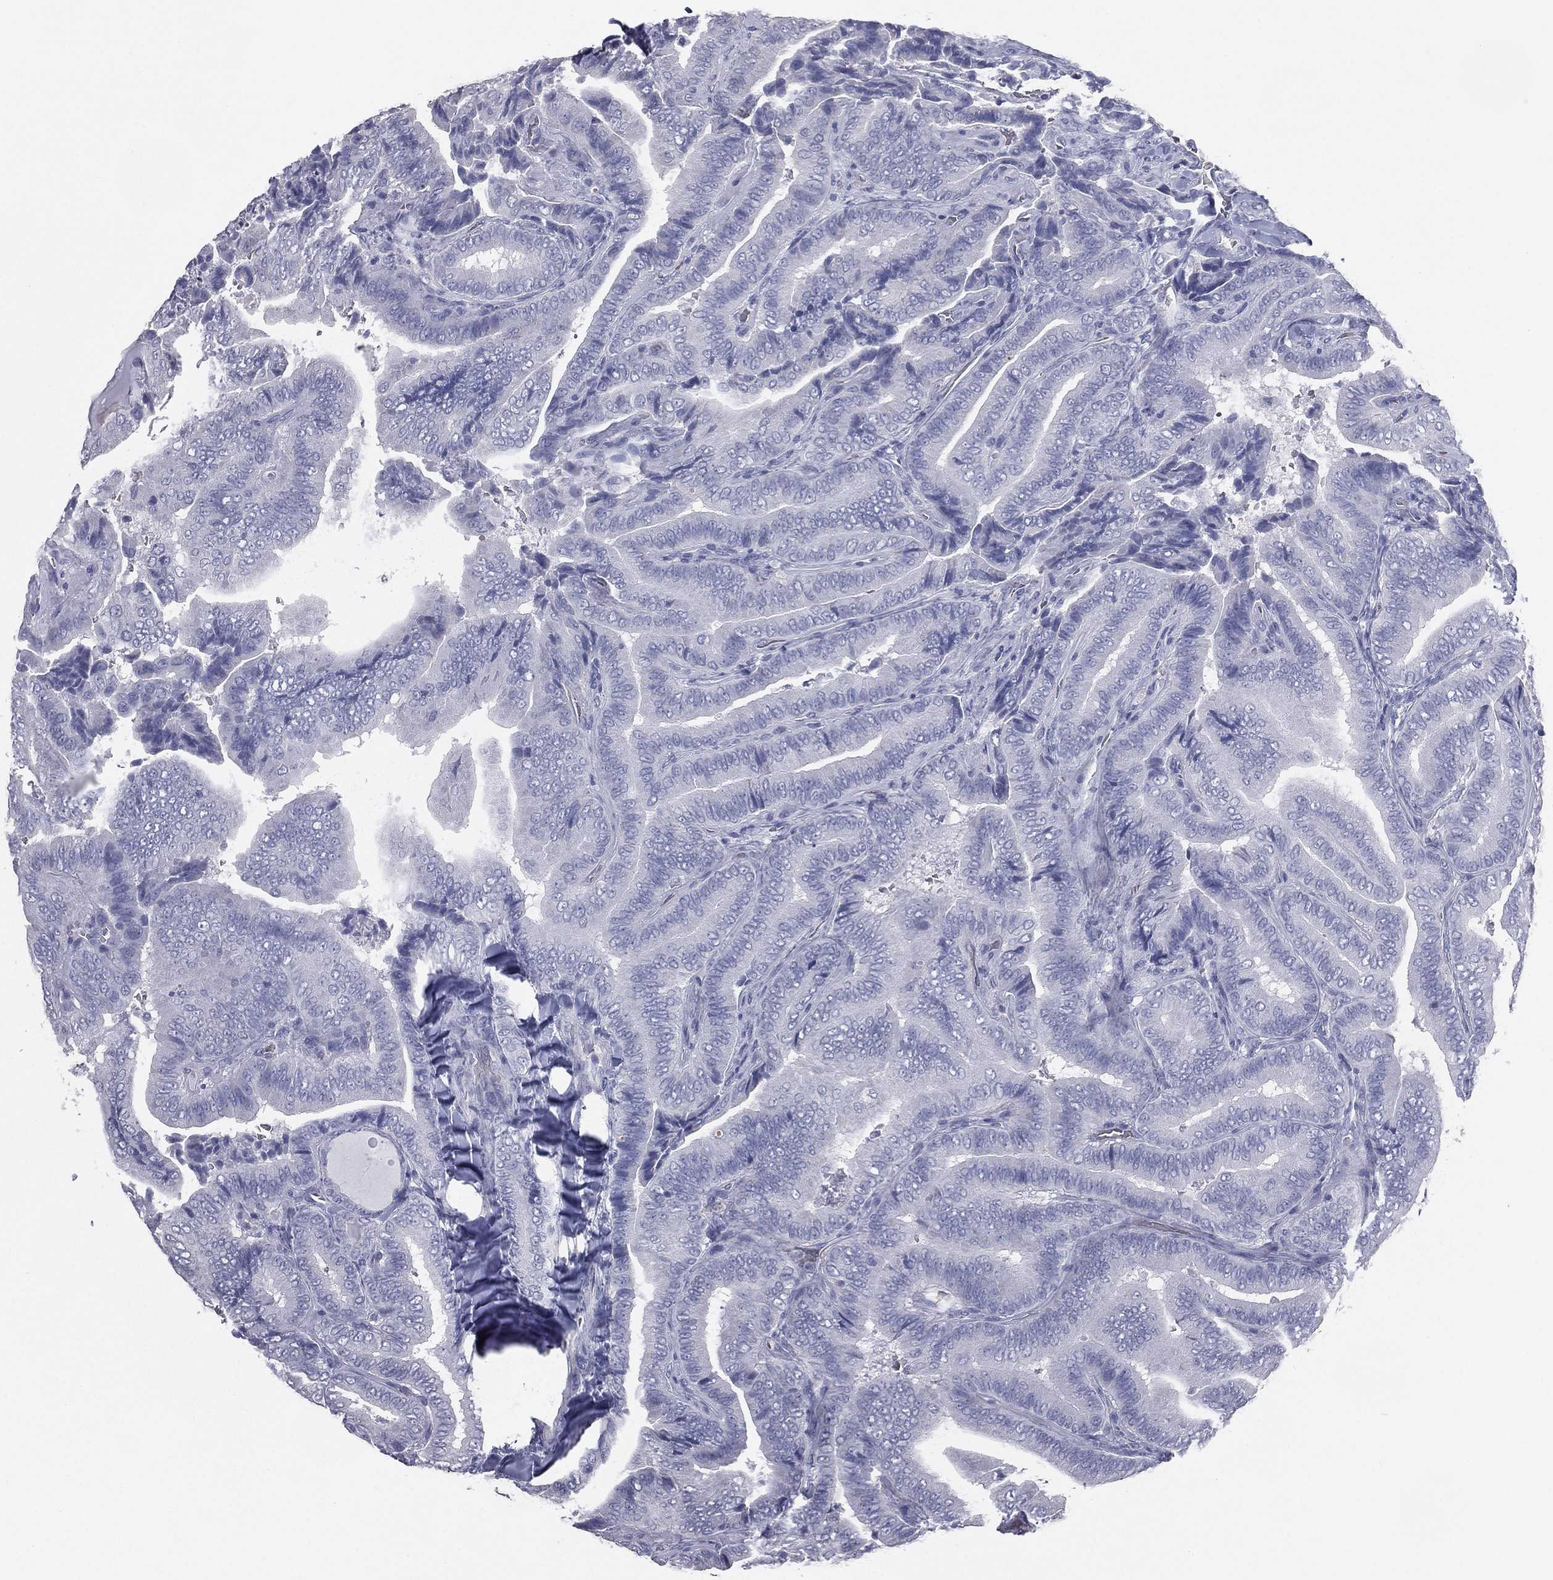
{"staining": {"intensity": "negative", "quantity": "none", "location": "none"}, "tissue": "thyroid cancer", "cell_type": "Tumor cells", "image_type": "cancer", "snomed": [{"axis": "morphology", "description": "Papillary adenocarcinoma, NOS"}, {"axis": "topography", "description": "Thyroid gland"}], "caption": "Histopathology image shows no protein staining in tumor cells of thyroid cancer (papillary adenocarcinoma) tissue.", "gene": "ESX1", "patient": {"sex": "male", "age": 61}}